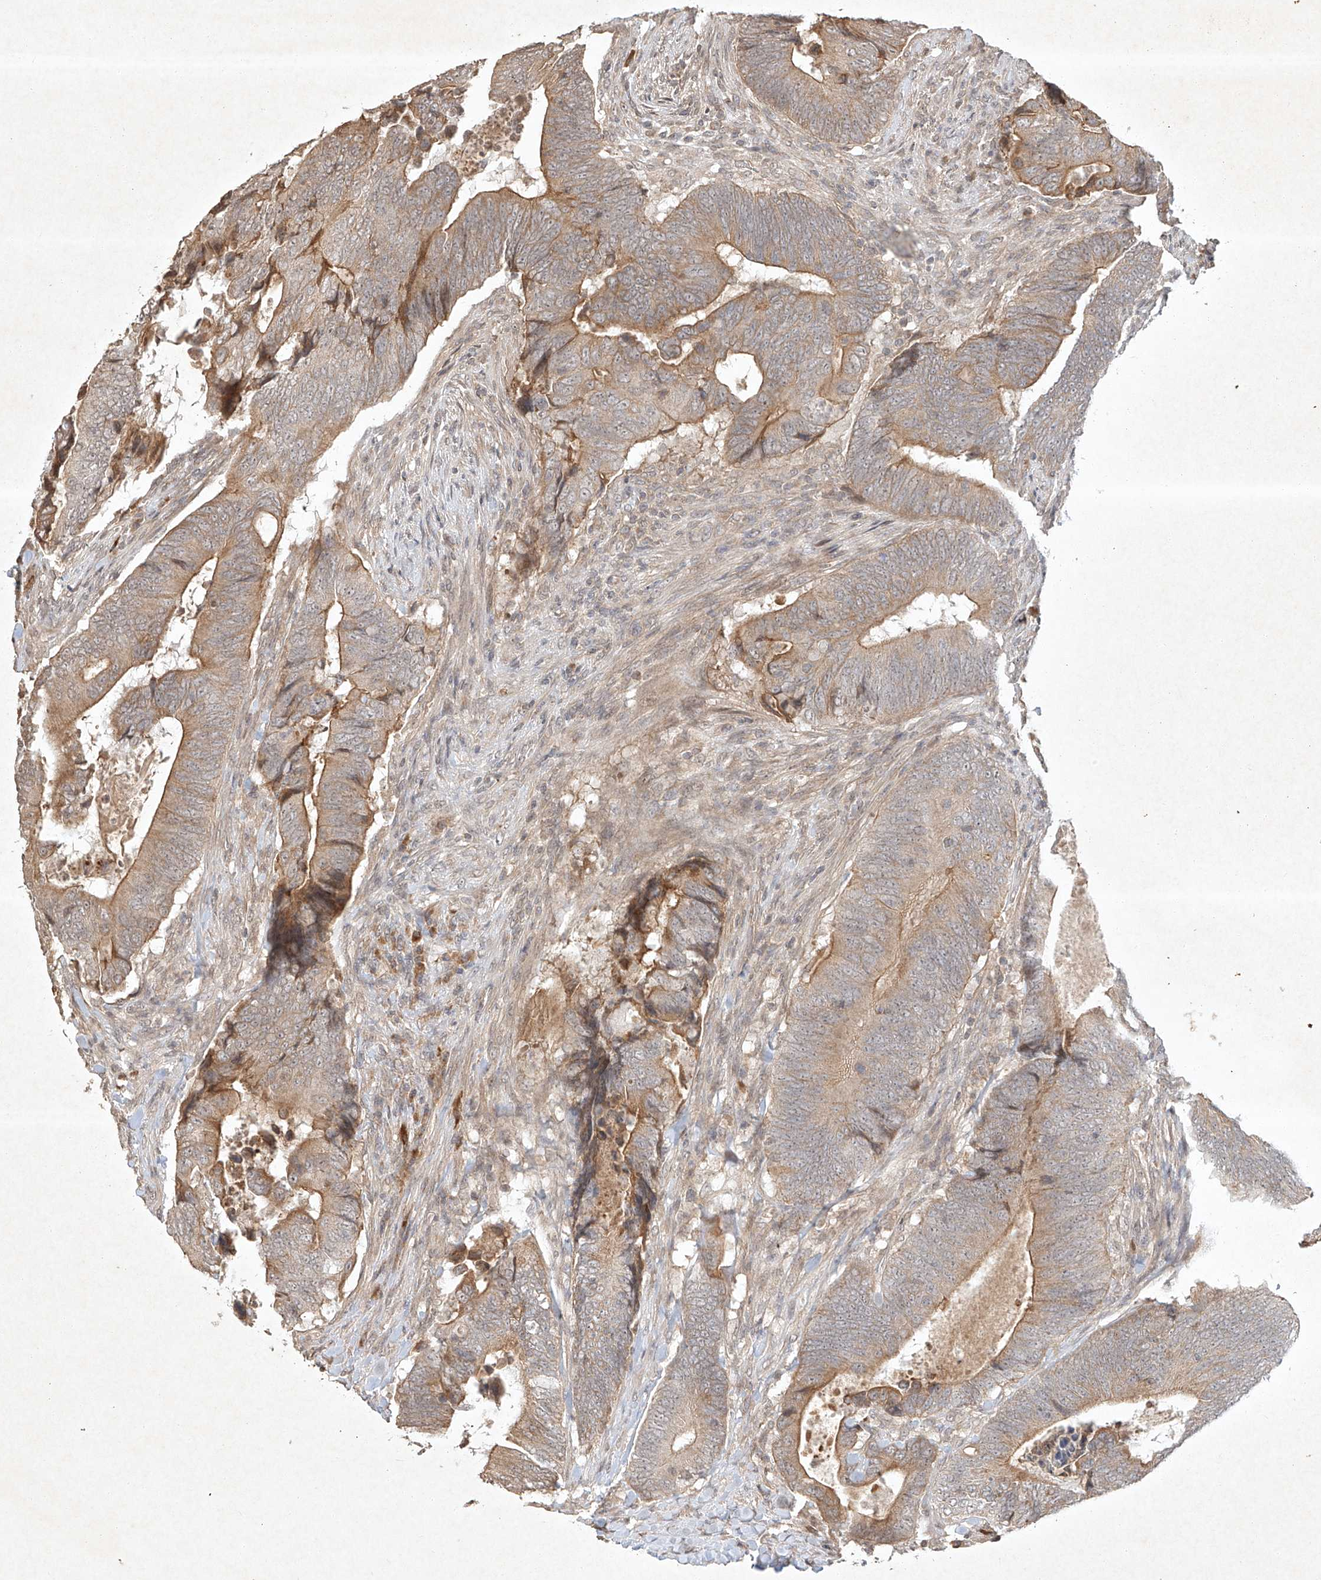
{"staining": {"intensity": "moderate", "quantity": ">75%", "location": "cytoplasmic/membranous"}, "tissue": "colorectal cancer", "cell_type": "Tumor cells", "image_type": "cancer", "snomed": [{"axis": "morphology", "description": "Normal tissue, NOS"}, {"axis": "morphology", "description": "Adenocarcinoma, NOS"}, {"axis": "topography", "description": "Colon"}], "caption": "Immunohistochemistry of human adenocarcinoma (colorectal) demonstrates medium levels of moderate cytoplasmic/membranous positivity in approximately >75% of tumor cells.", "gene": "BTRC", "patient": {"sex": "male", "age": 56}}